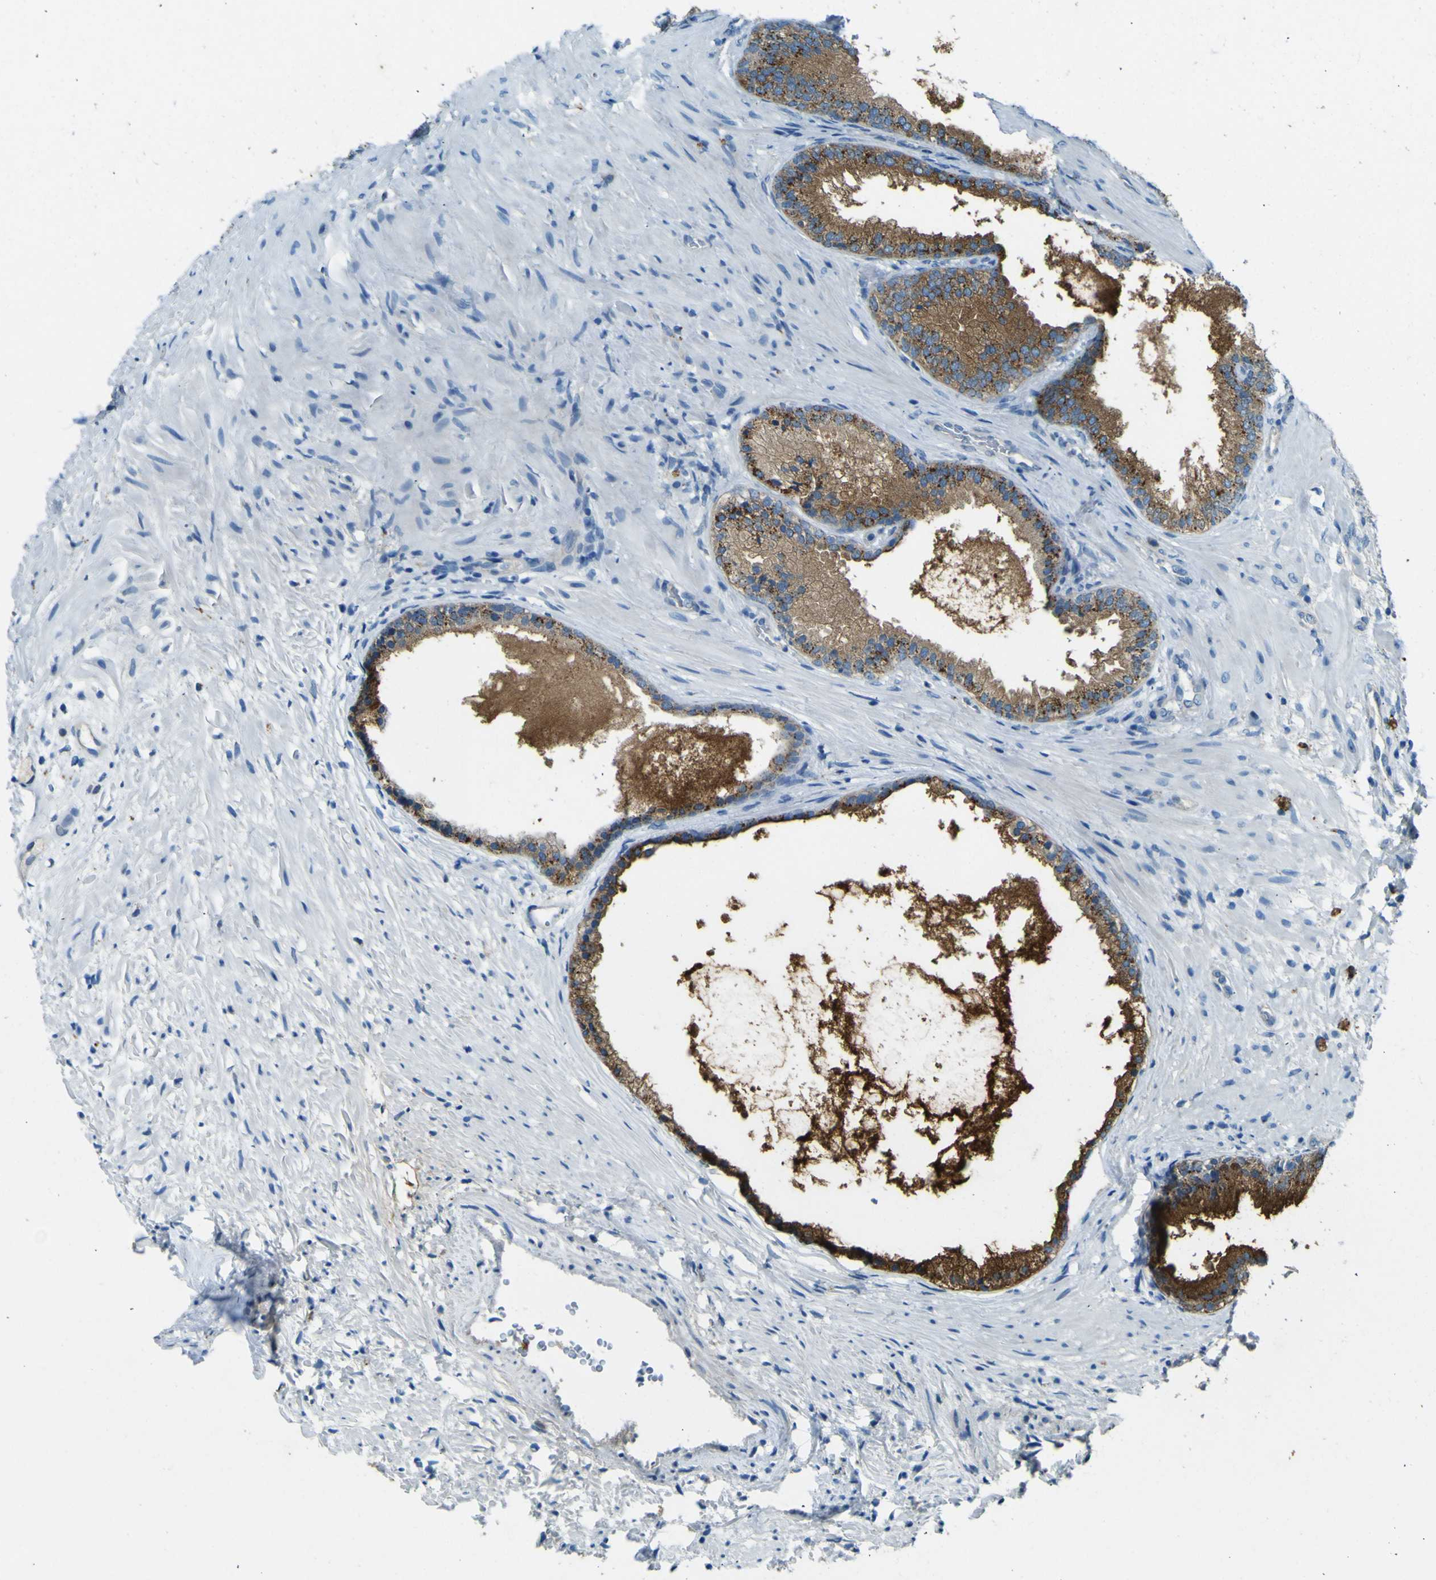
{"staining": {"intensity": "moderate", "quantity": "25%-75%", "location": "cytoplasmic/membranous"}, "tissue": "prostate", "cell_type": "Glandular cells", "image_type": "normal", "snomed": [{"axis": "morphology", "description": "Normal tissue, NOS"}, {"axis": "topography", "description": "Prostate"}], "caption": "A micrograph showing moderate cytoplasmic/membranous expression in approximately 25%-75% of glandular cells in unremarkable prostate, as visualized by brown immunohistochemical staining.", "gene": "PDE9A", "patient": {"sex": "male", "age": 76}}